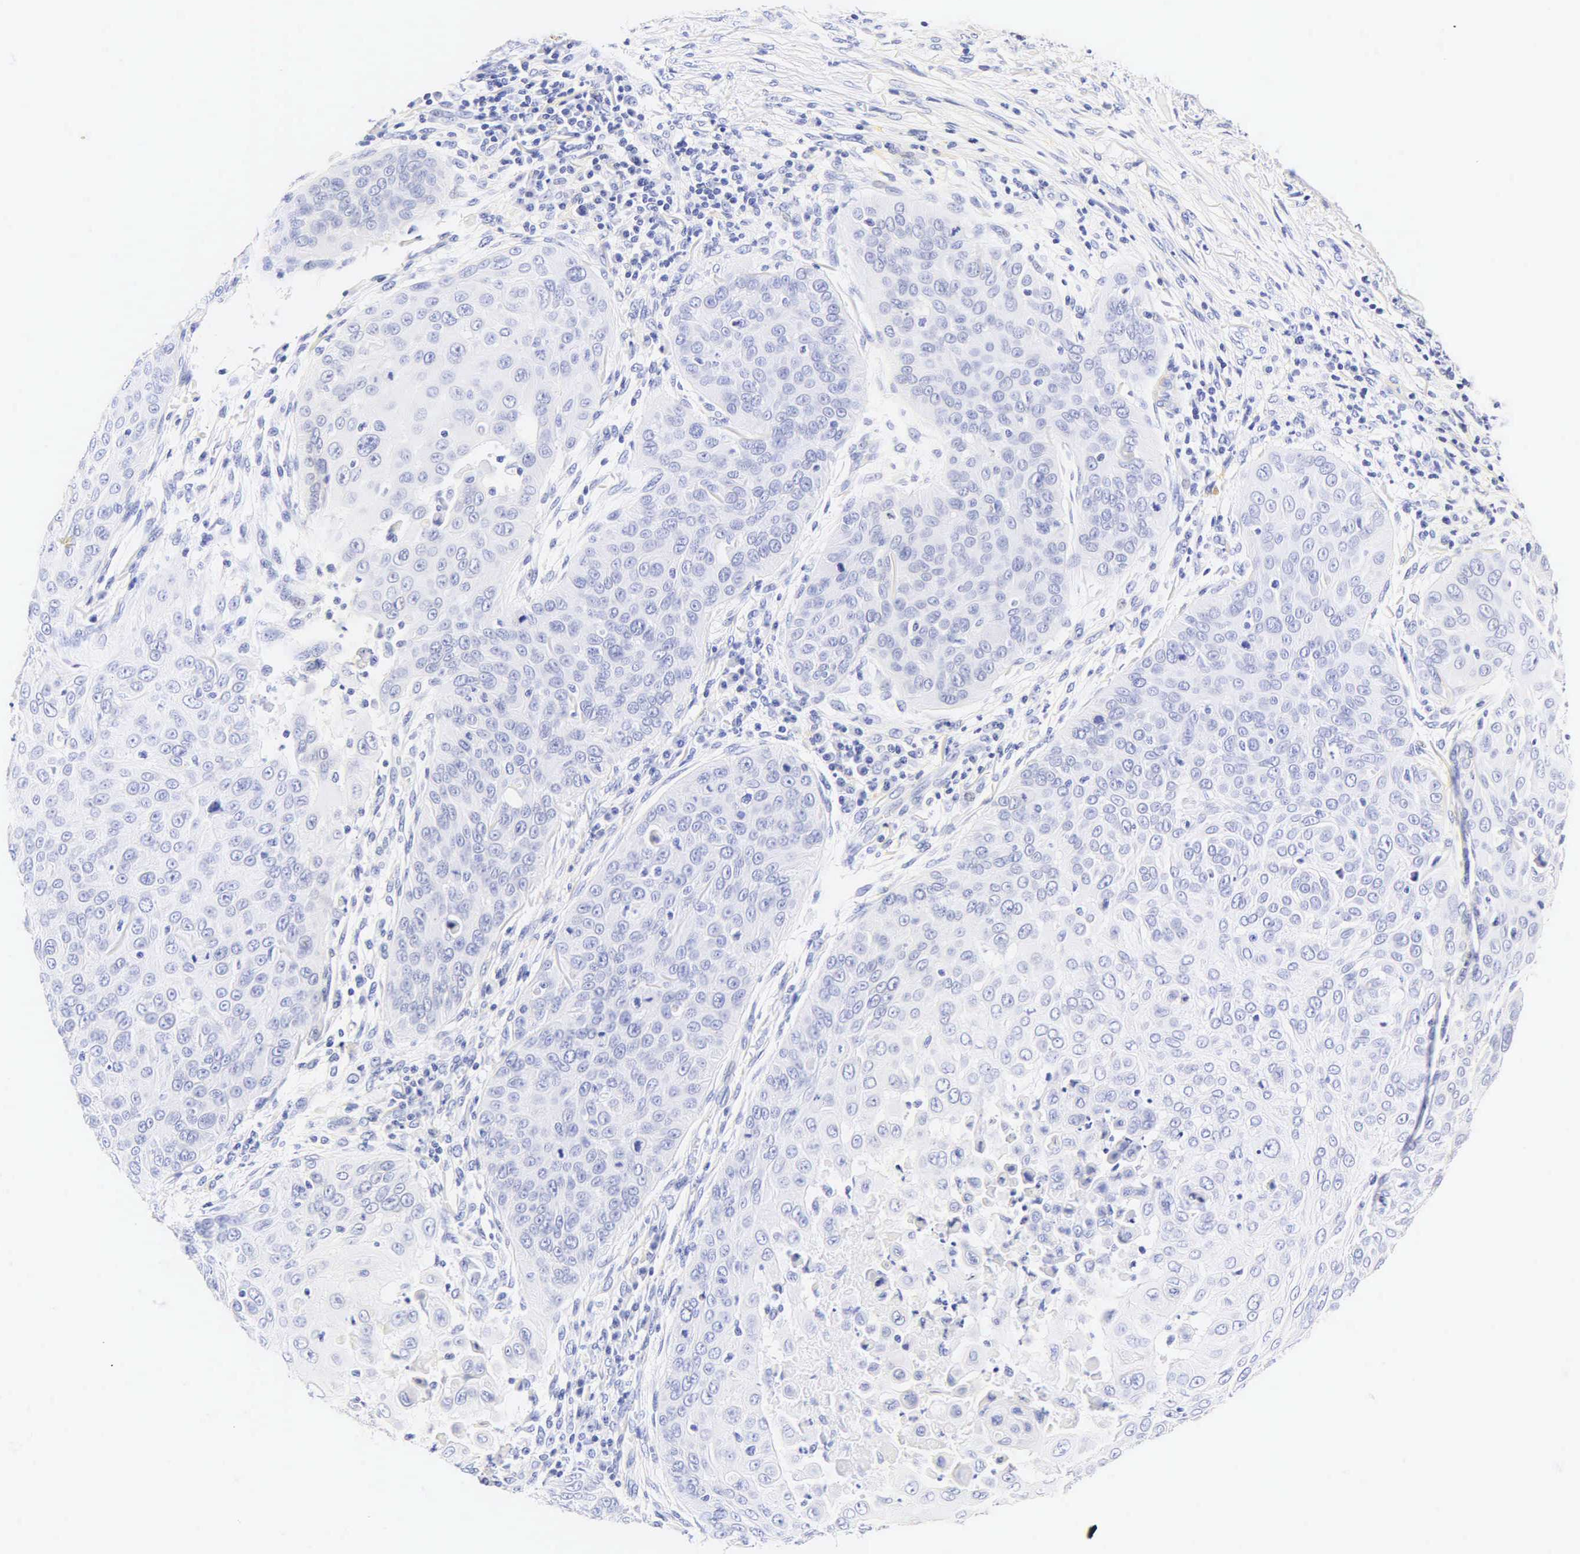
{"staining": {"intensity": "negative", "quantity": "none", "location": "none"}, "tissue": "skin cancer", "cell_type": "Tumor cells", "image_type": "cancer", "snomed": [{"axis": "morphology", "description": "Squamous cell carcinoma, NOS"}, {"axis": "topography", "description": "Skin"}], "caption": "The immunohistochemistry histopathology image has no significant expression in tumor cells of squamous cell carcinoma (skin) tissue. (DAB (3,3'-diaminobenzidine) IHC visualized using brightfield microscopy, high magnification).", "gene": "CALD1", "patient": {"sex": "male", "age": 82}}